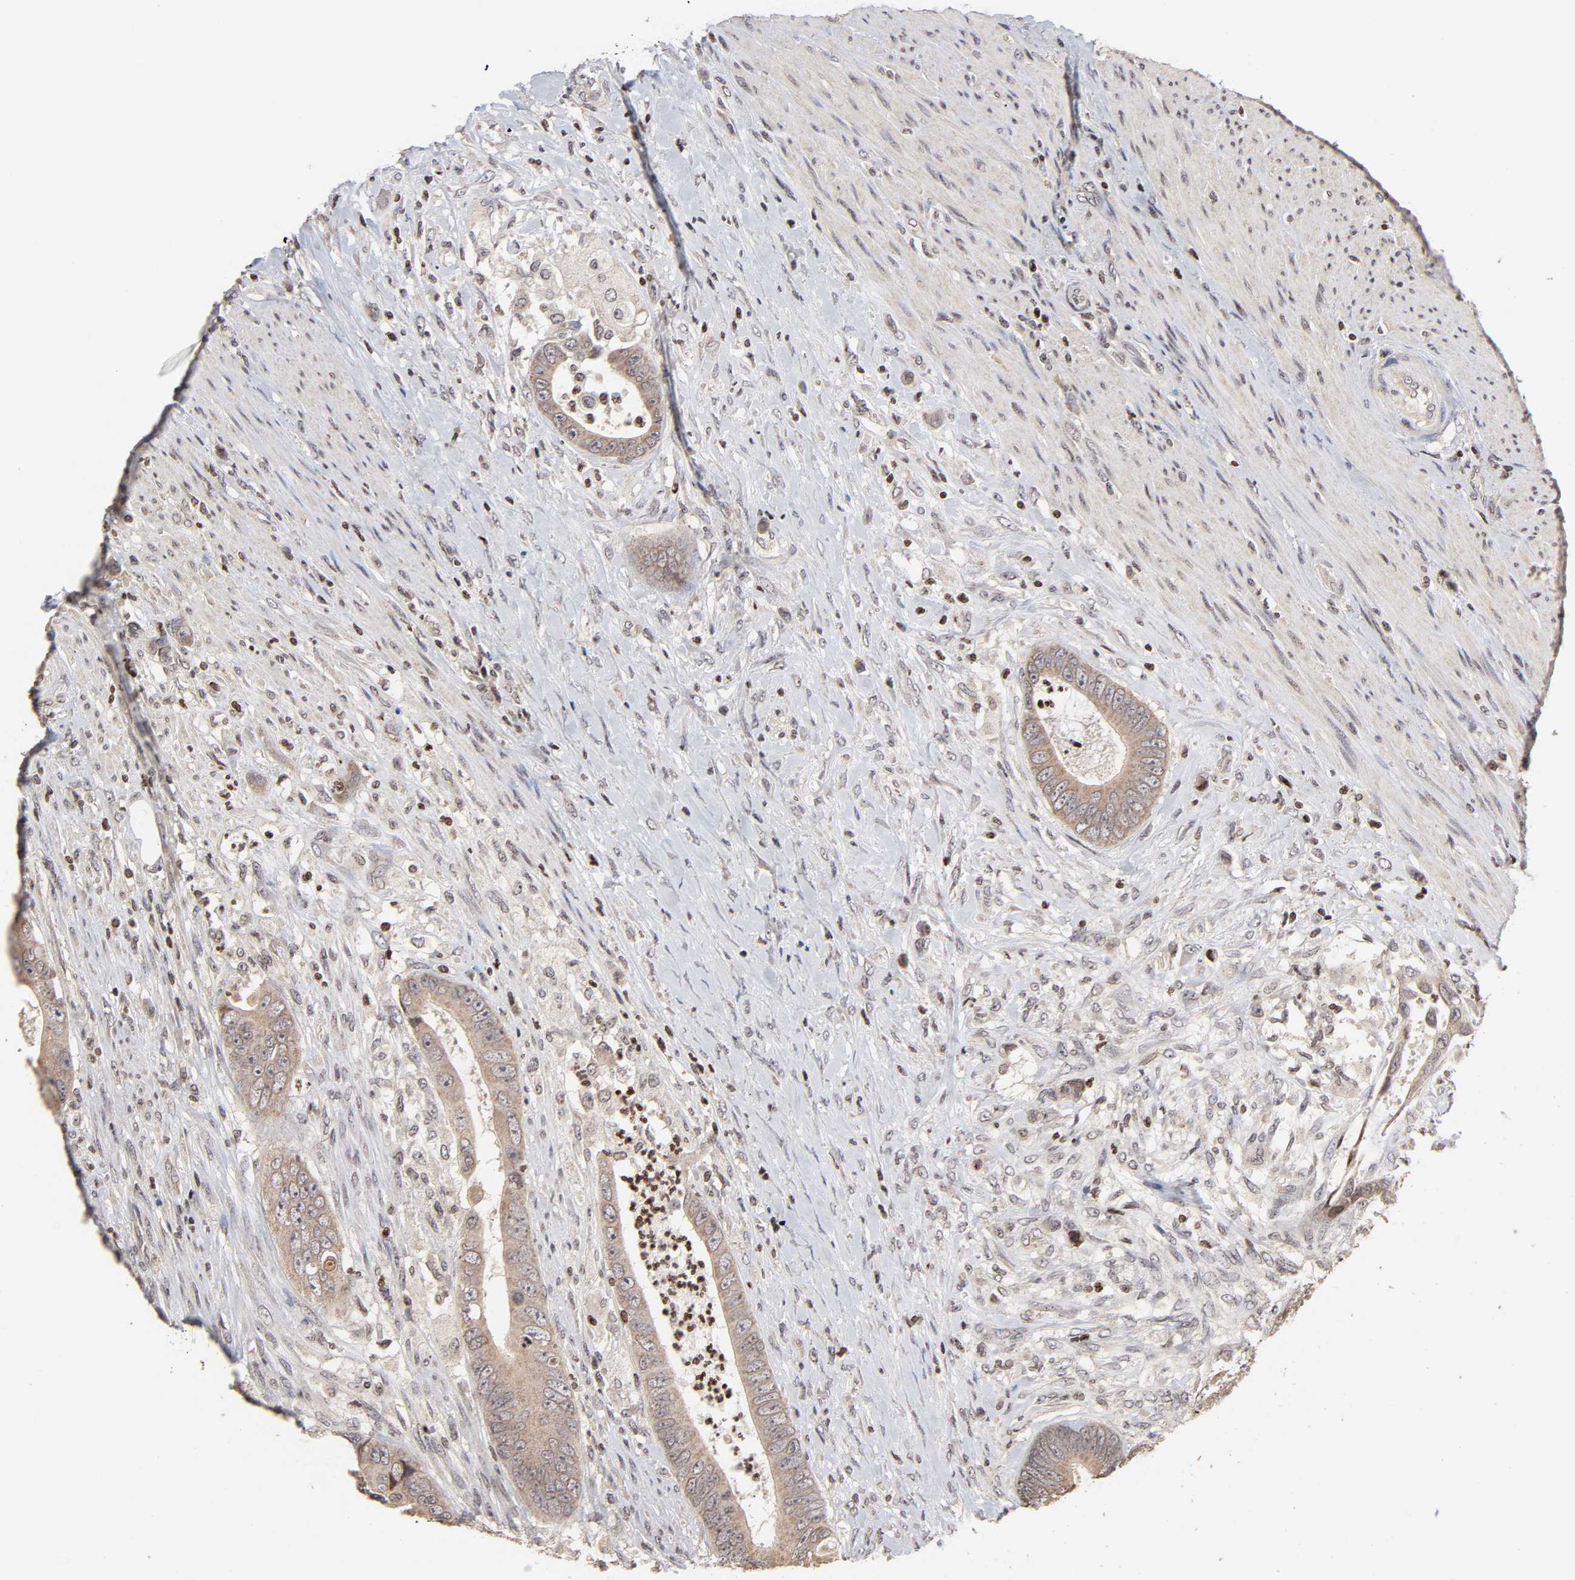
{"staining": {"intensity": "weak", "quantity": ">75%", "location": "cytoplasmic/membranous"}, "tissue": "colorectal cancer", "cell_type": "Tumor cells", "image_type": "cancer", "snomed": [{"axis": "morphology", "description": "Adenocarcinoma, NOS"}, {"axis": "topography", "description": "Rectum"}], "caption": "Colorectal adenocarcinoma was stained to show a protein in brown. There is low levels of weak cytoplasmic/membranous expression in approximately >75% of tumor cells.", "gene": "ZNF473", "patient": {"sex": "female", "age": 77}}